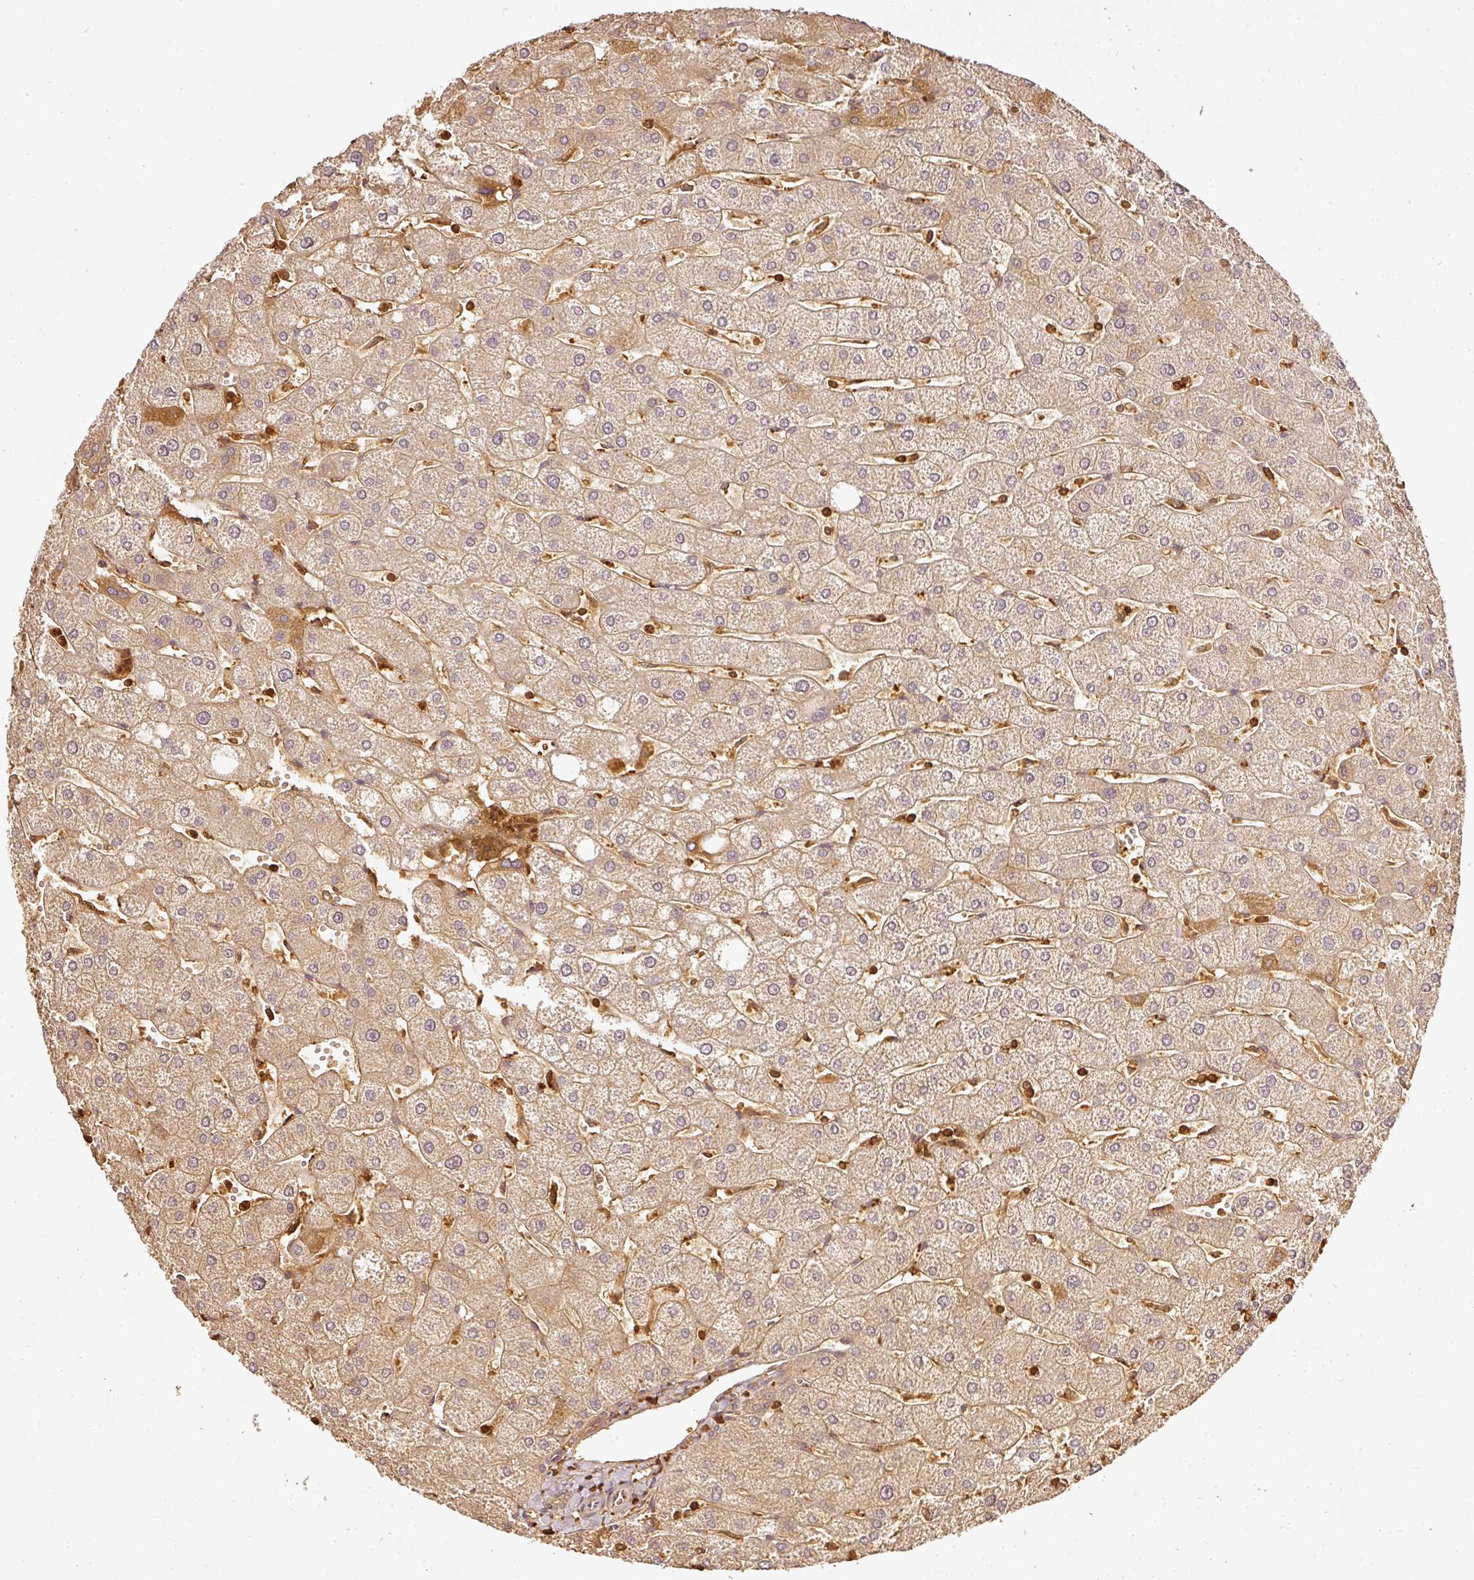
{"staining": {"intensity": "negative", "quantity": "none", "location": "none"}, "tissue": "liver", "cell_type": "Cholangiocytes", "image_type": "normal", "snomed": [{"axis": "morphology", "description": "Normal tissue, NOS"}, {"axis": "topography", "description": "Liver"}], "caption": "This is a micrograph of immunohistochemistry staining of unremarkable liver, which shows no expression in cholangiocytes.", "gene": "PFN1", "patient": {"sex": "male", "age": 67}}